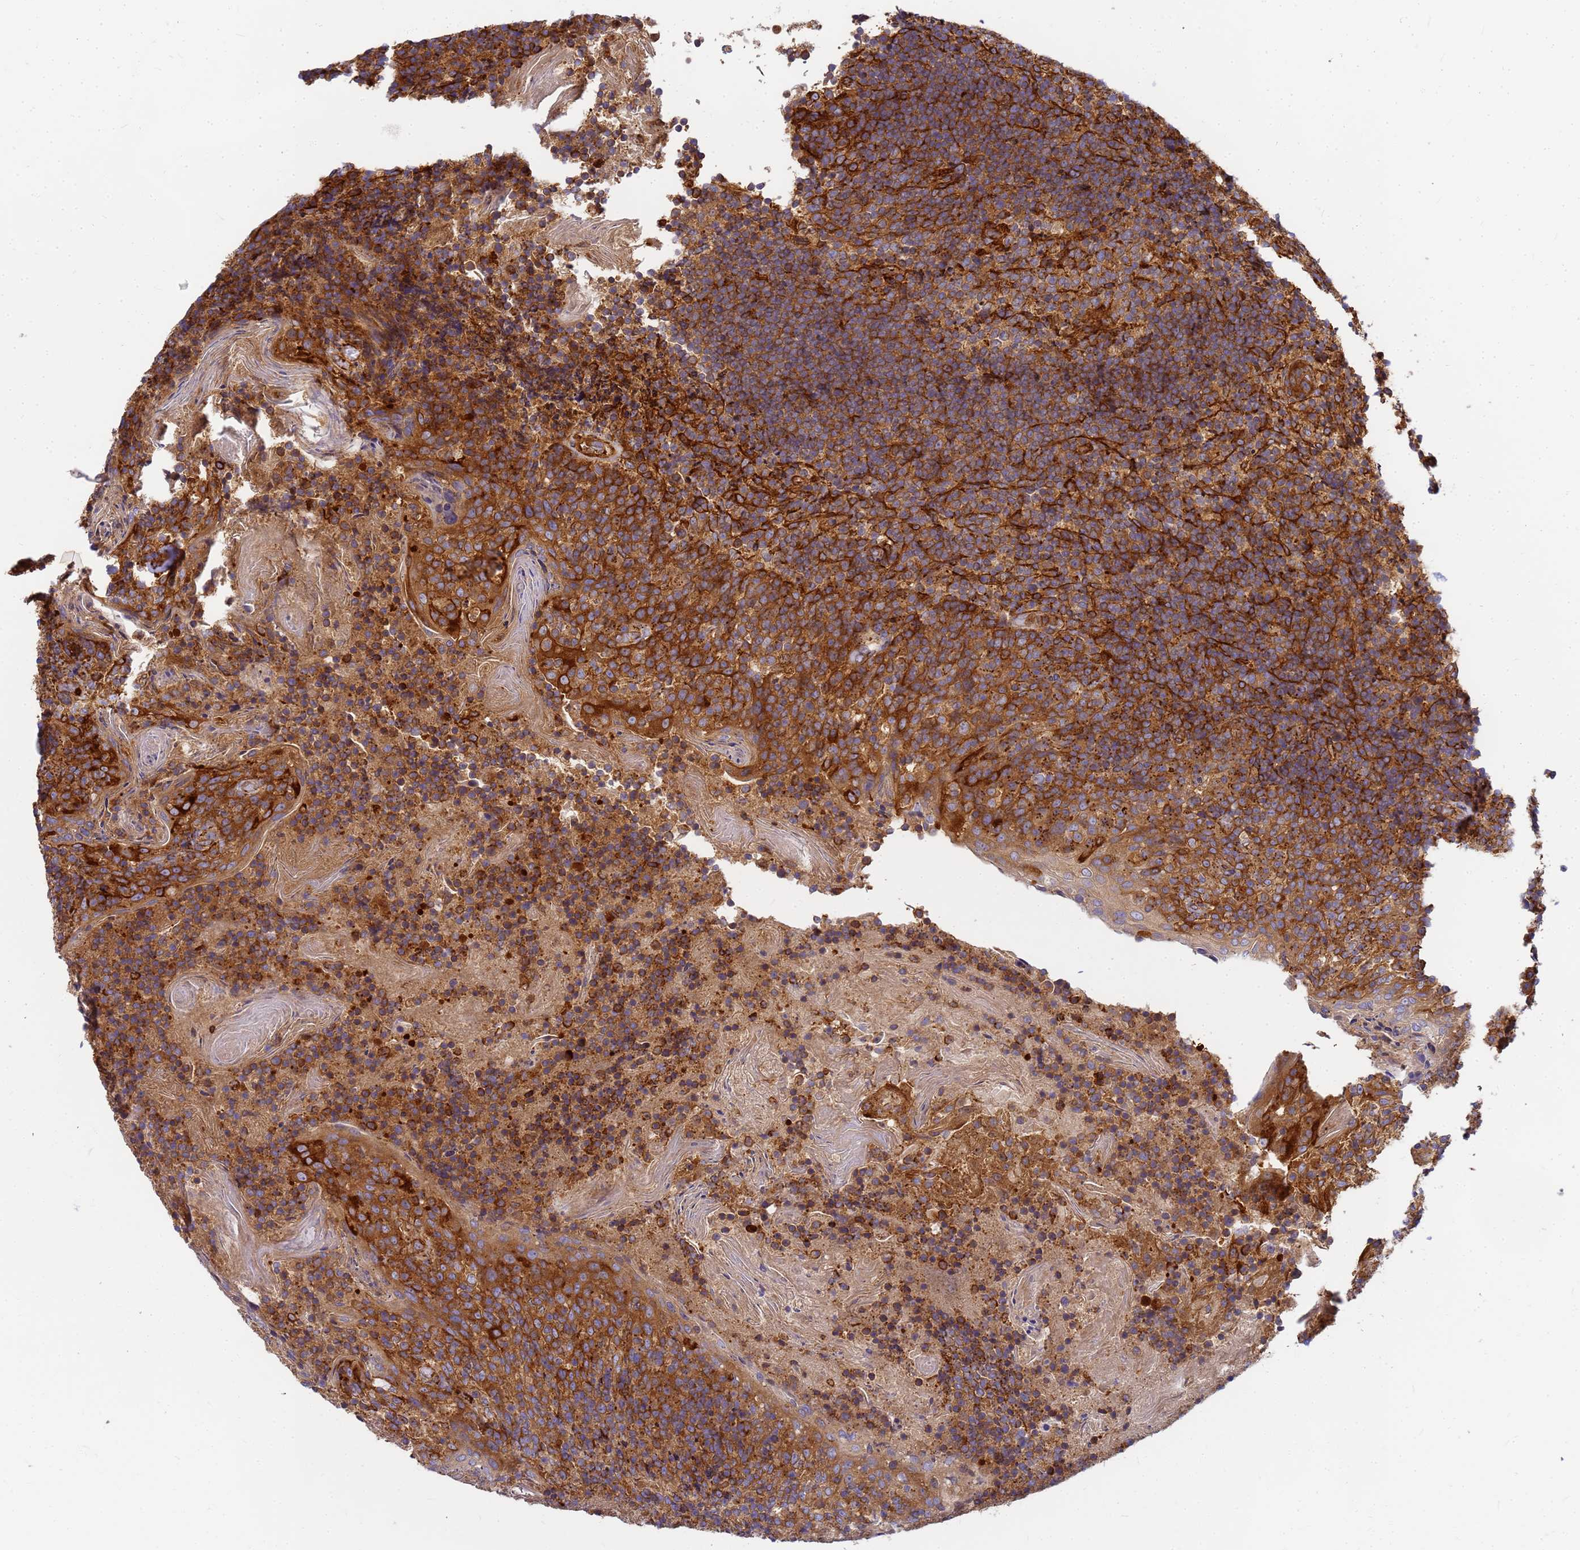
{"staining": {"intensity": "strong", "quantity": "25%-75%", "location": "cytoplasmic/membranous"}, "tissue": "tonsil", "cell_type": "Germinal center cells", "image_type": "normal", "snomed": [{"axis": "morphology", "description": "Normal tissue, NOS"}, {"axis": "topography", "description": "Tonsil"}], "caption": "This histopathology image reveals immunohistochemistry staining of normal human tonsil, with high strong cytoplasmic/membranous expression in approximately 25%-75% of germinal center cells.", "gene": "C2CD5", "patient": {"sex": "female", "age": 10}}